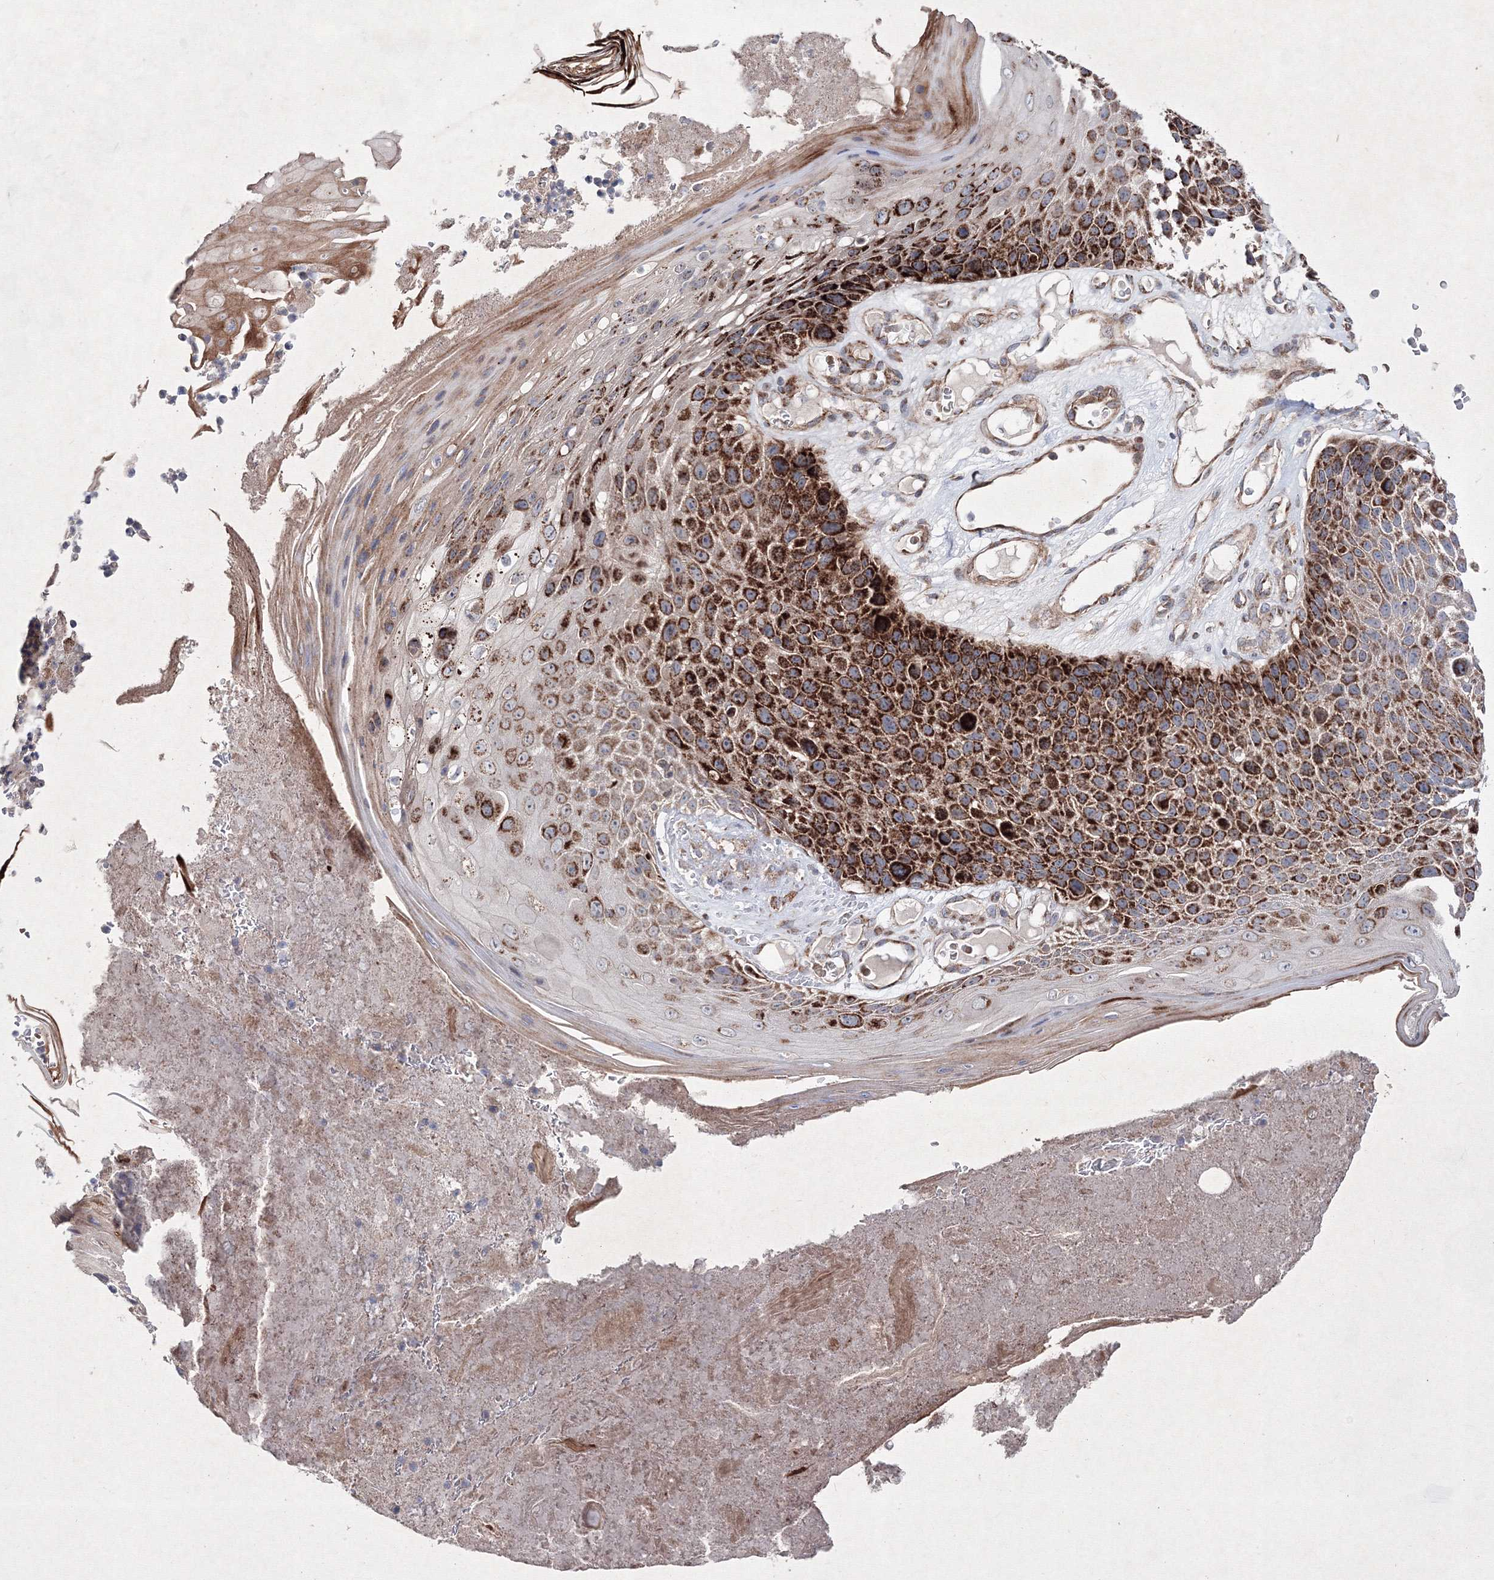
{"staining": {"intensity": "strong", "quantity": ">75%", "location": "cytoplasmic/membranous"}, "tissue": "skin cancer", "cell_type": "Tumor cells", "image_type": "cancer", "snomed": [{"axis": "morphology", "description": "Squamous cell carcinoma, NOS"}, {"axis": "topography", "description": "Skin"}], "caption": "This photomicrograph demonstrates immunohistochemistry (IHC) staining of human skin cancer (squamous cell carcinoma), with high strong cytoplasmic/membranous positivity in approximately >75% of tumor cells.", "gene": "GFM1", "patient": {"sex": "female", "age": 88}}